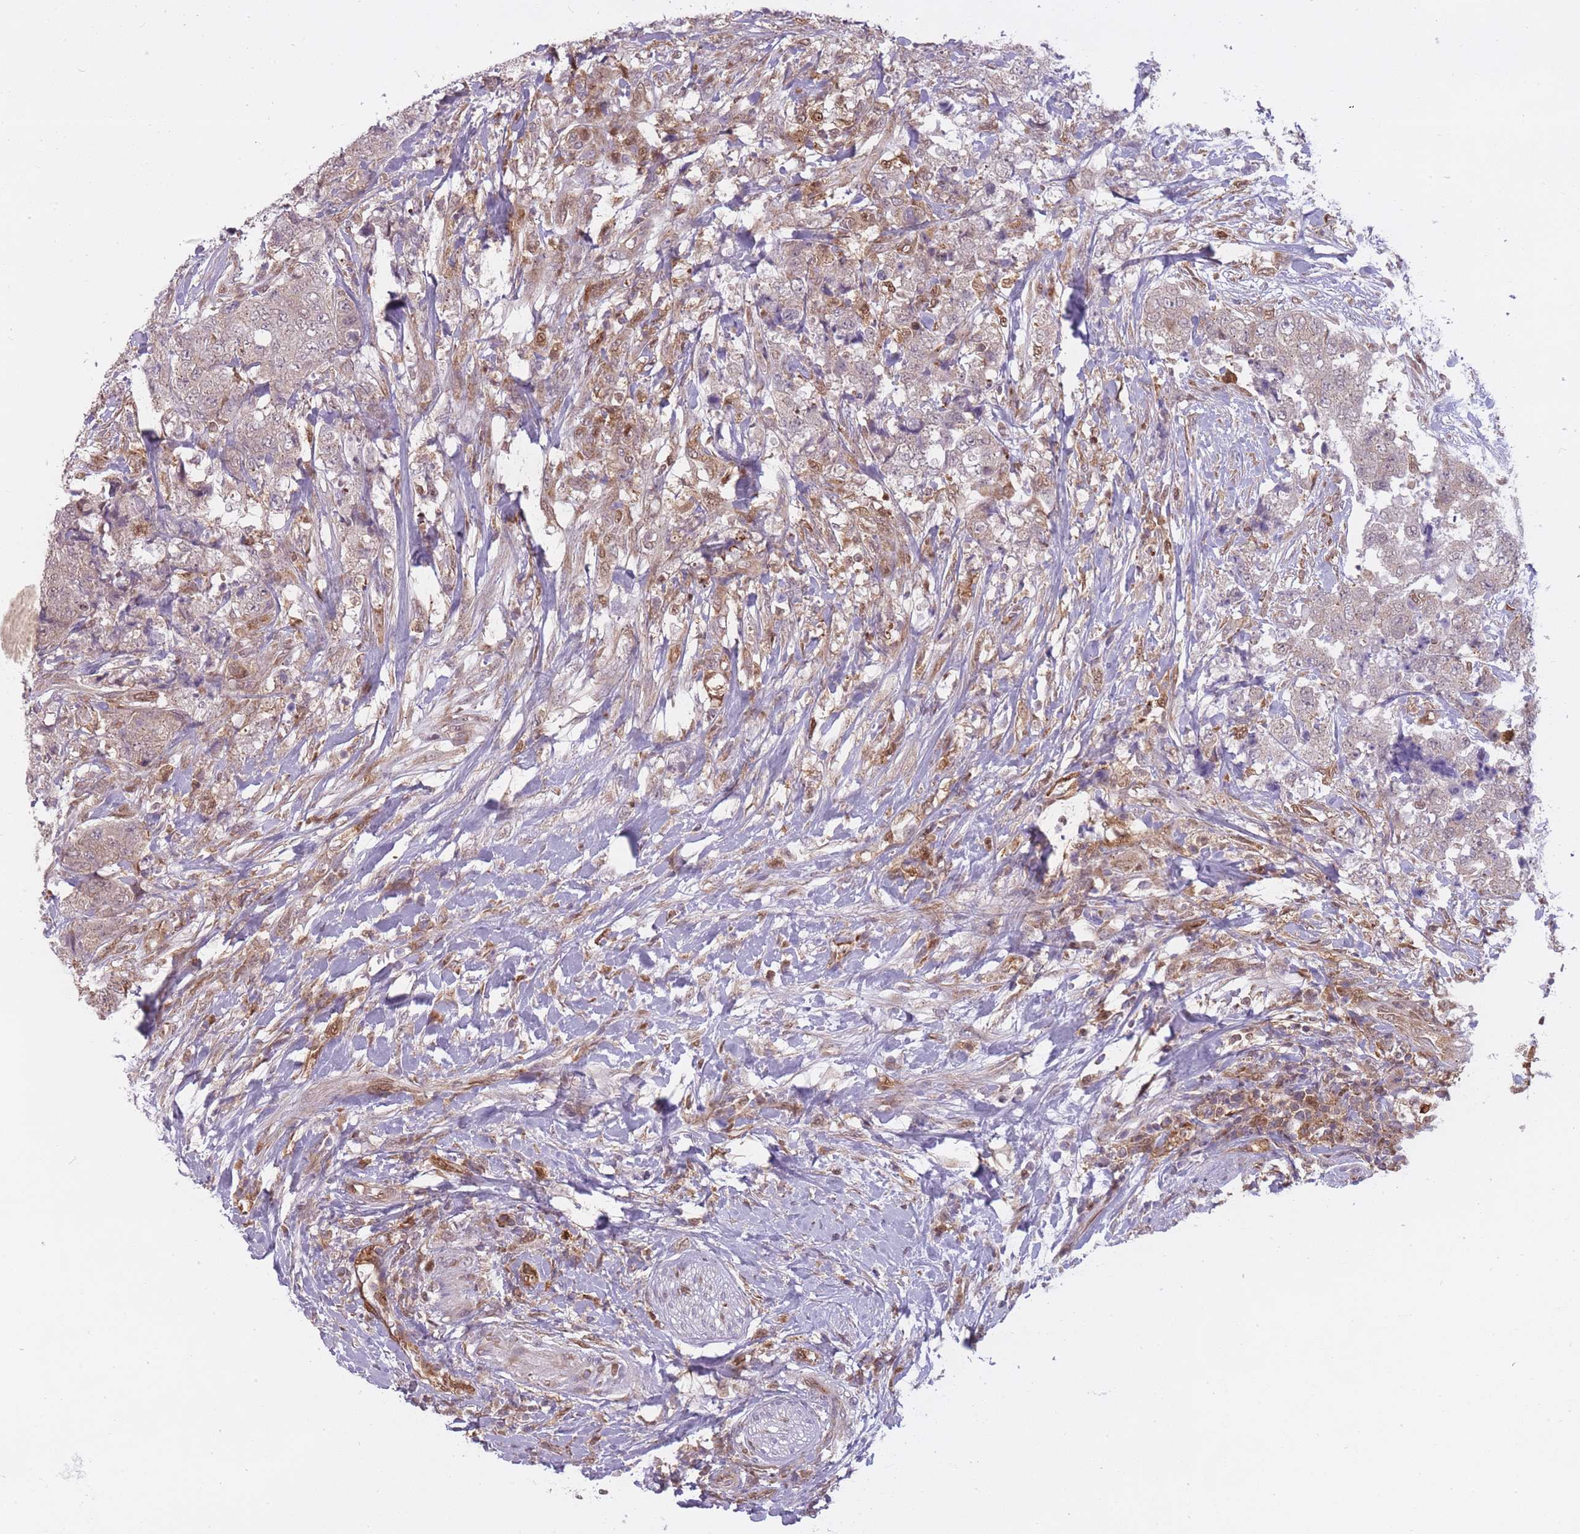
{"staining": {"intensity": "negative", "quantity": "none", "location": "none"}, "tissue": "urothelial cancer", "cell_type": "Tumor cells", "image_type": "cancer", "snomed": [{"axis": "morphology", "description": "Urothelial carcinoma, High grade"}, {"axis": "topography", "description": "Urinary bladder"}], "caption": "Immunohistochemistry of high-grade urothelial carcinoma demonstrates no expression in tumor cells.", "gene": "LGALS9", "patient": {"sex": "female", "age": 78}}